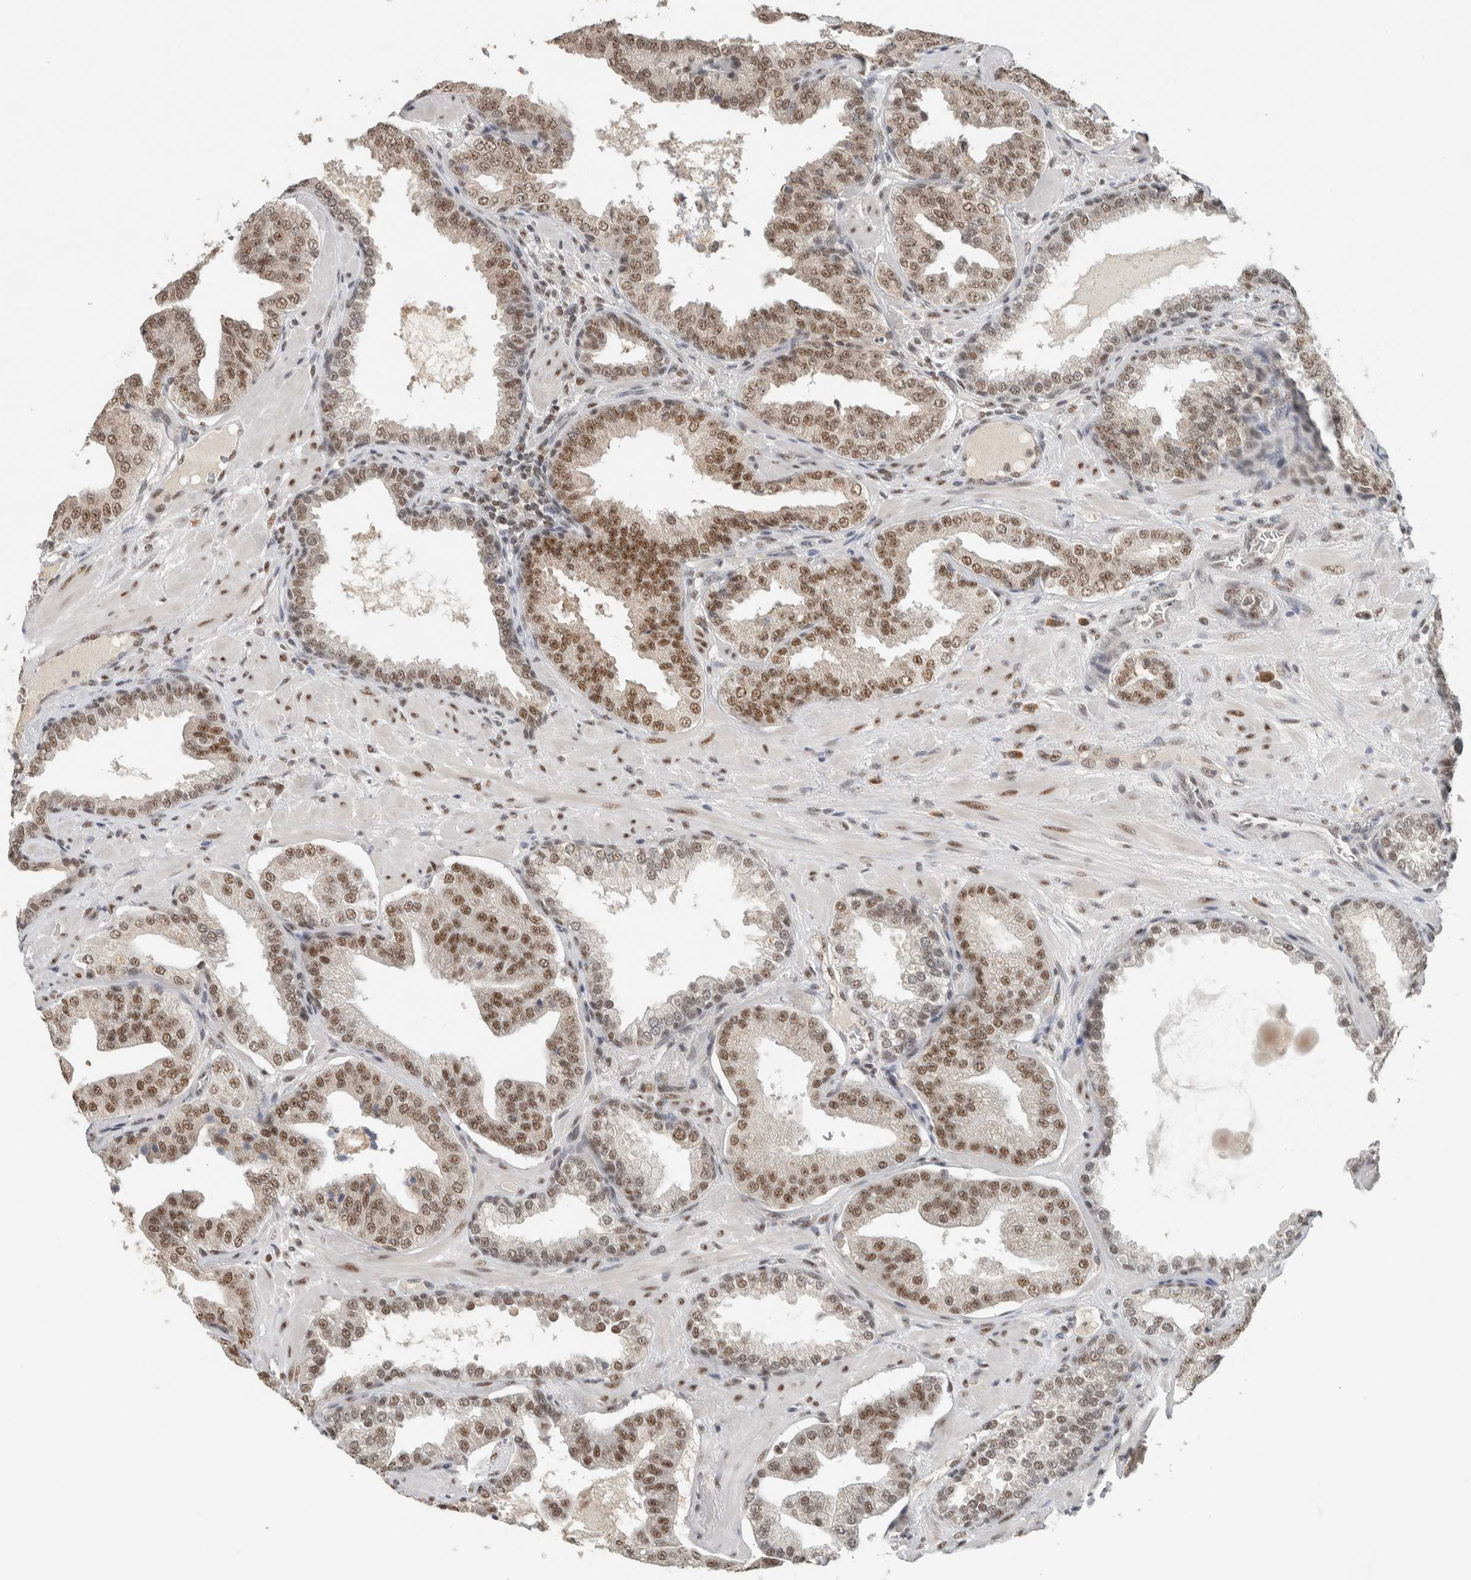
{"staining": {"intensity": "moderate", "quantity": ">75%", "location": "nuclear"}, "tissue": "prostate cancer", "cell_type": "Tumor cells", "image_type": "cancer", "snomed": [{"axis": "morphology", "description": "Adenocarcinoma, Low grade"}, {"axis": "topography", "description": "Prostate"}], "caption": "Human prostate cancer stained for a protein (brown) displays moderate nuclear positive staining in about >75% of tumor cells.", "gene": "DDX42", "patient": {"sex": "male", "age": 62}}